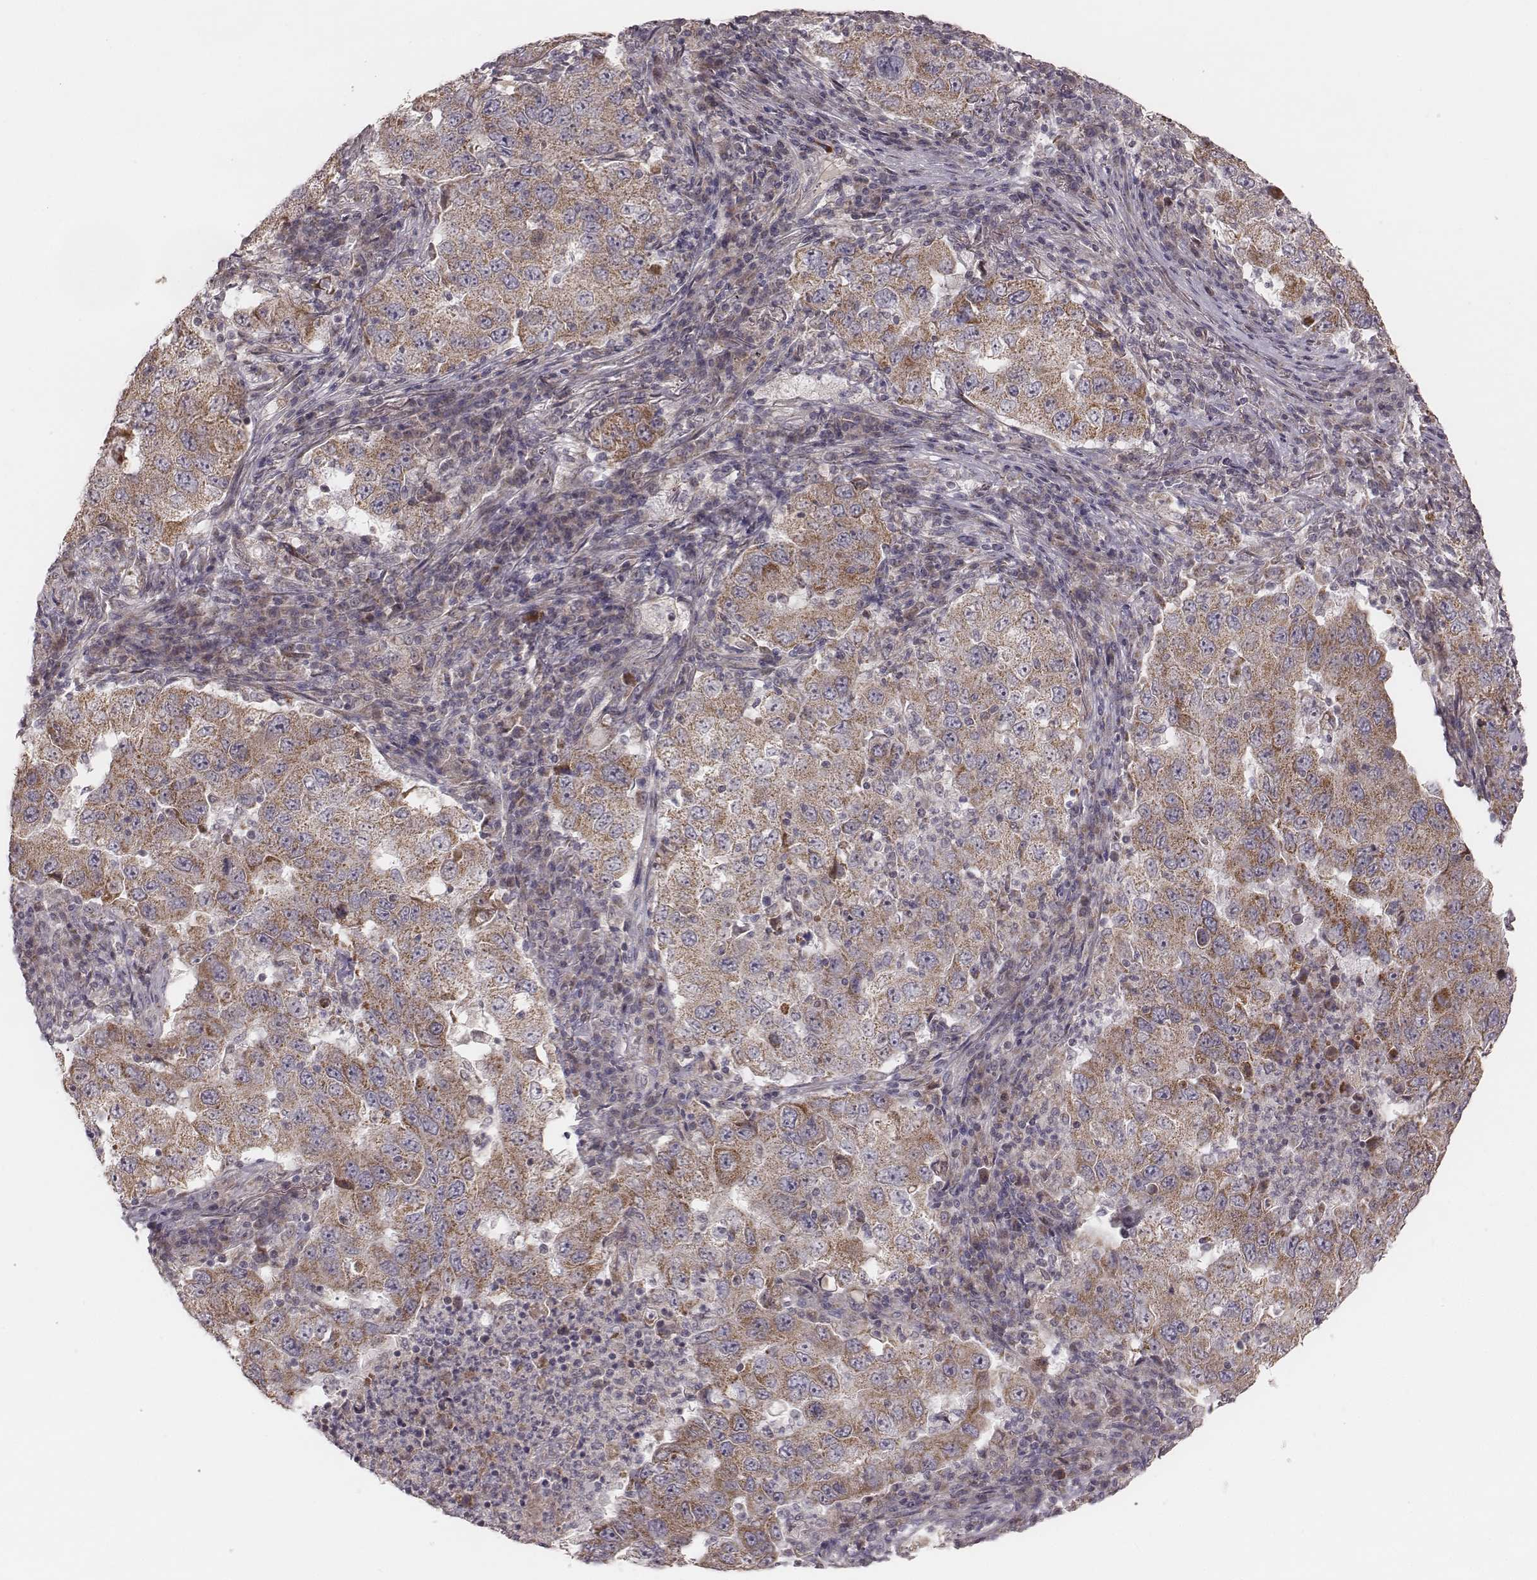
{"staining": {"intensity": "moderate", "quantity": ">75%", "location": "cytoplasmic/membranous"}, "tissue": "lung cancer", "cell_type": "Tumor cells", "image_type": "cancer", "snomed": [{"axis": "morphology", "description": "Adenocarcinoma, NOS"}, {"axis": "topography", "description": "Lung"}], "caption": "Immunohistochemical staining of human lung cancer (adenocarcinoma) shows moderate cytoplasmic/membranous protein positivity in about >75% of tumor cells.", "gene": "MRPS27", "patient": {"sex": "male", "age": 73}}